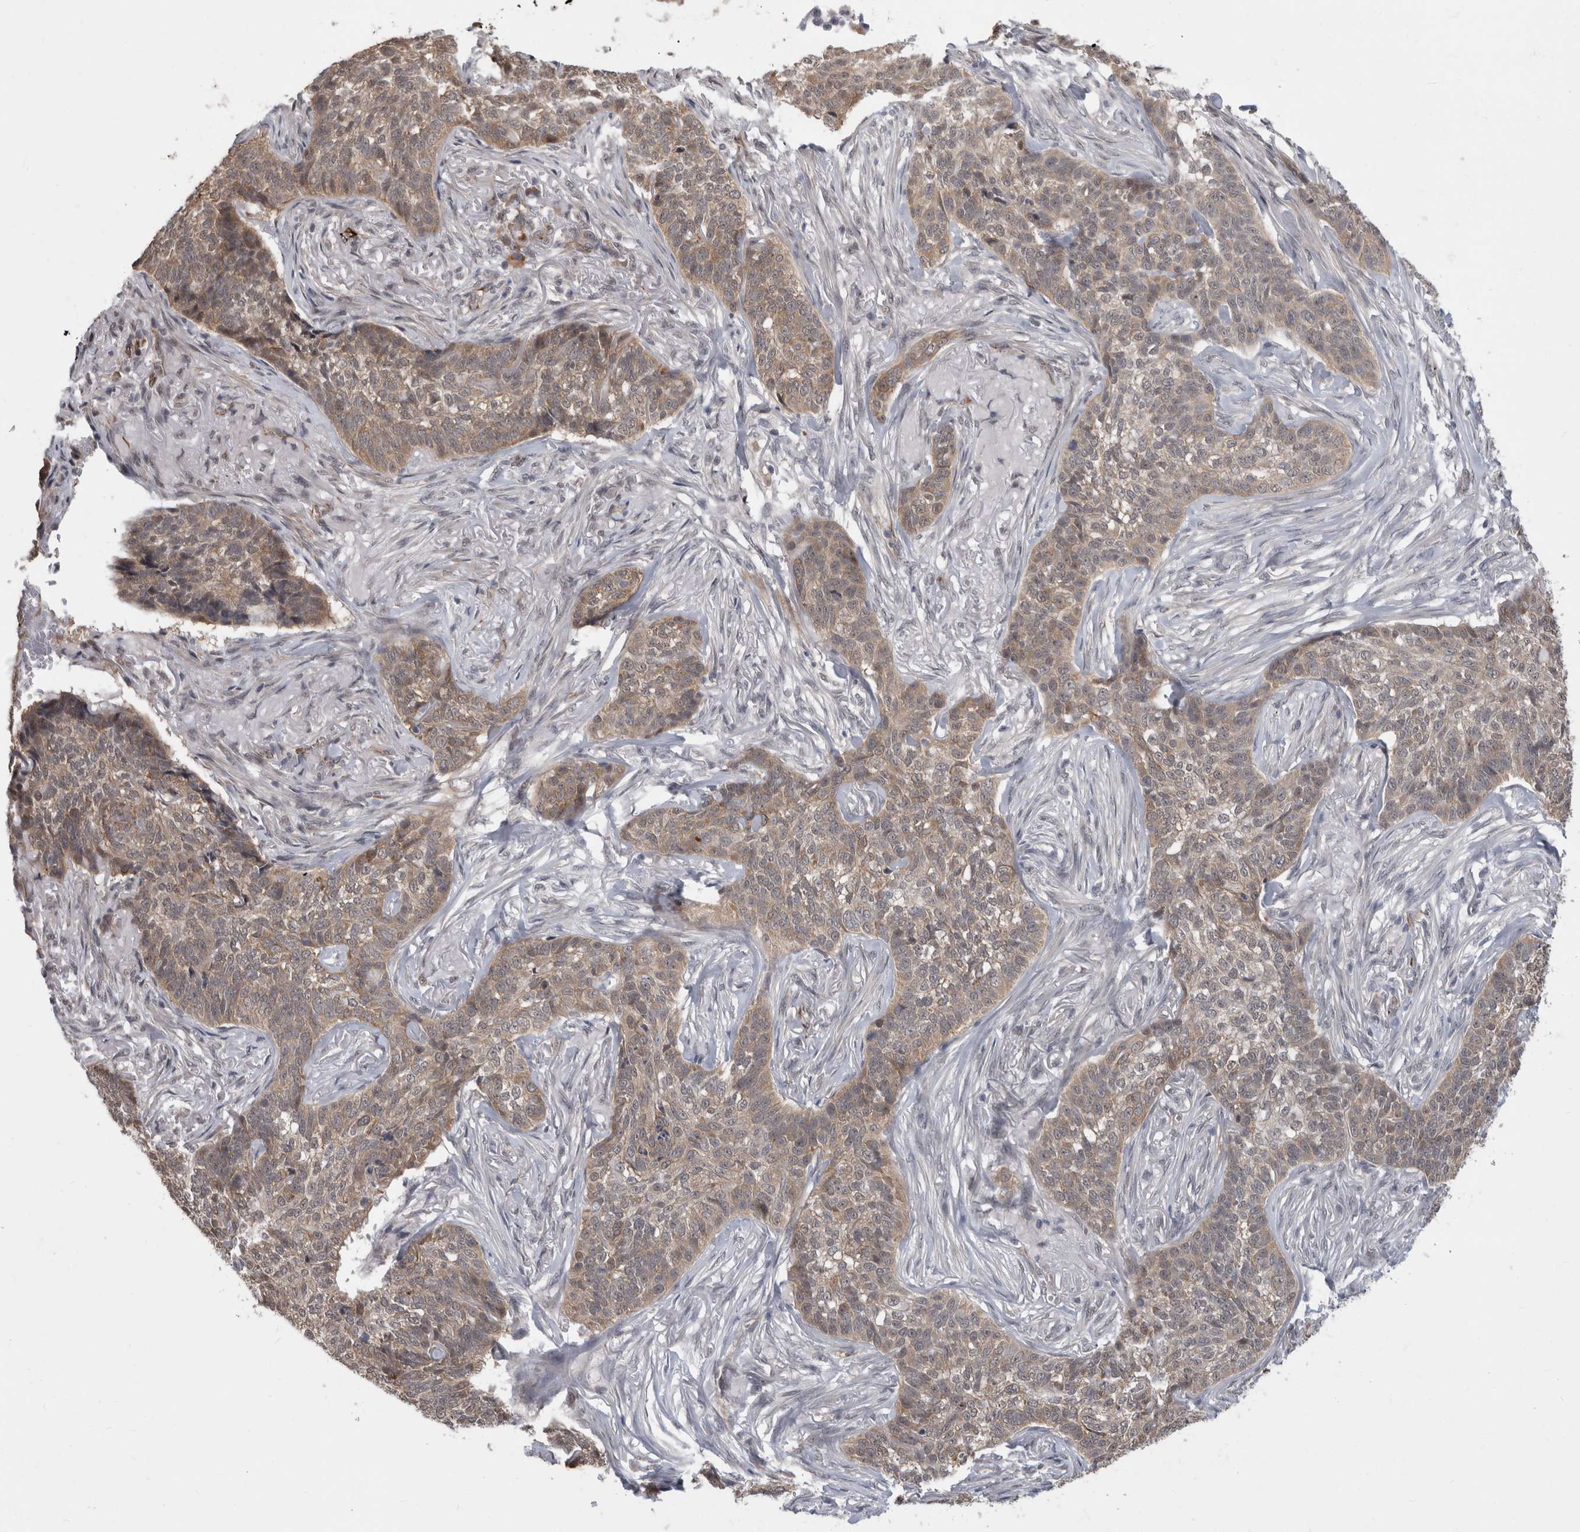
{"staining": {"intensity": "weak", "quantity": "25%-75%", "location": "cytoplasmic/membranous"}, "tissue": "skin cancer", "cell_type": "Tumor cells", "image_type": "cancer", "snomed": [{"axis": "morphology", "description": "Basal cell carcinoma"}, {"axis": "topography", "description": "Skin"}], "caption": "Brown immunohistochemical staining in skin basal cell carcinoma shows weak cytoplasmic/membranous expression in approximately 25%-75% of tumor cells. Nuclei are stained in blue.", "gene": "FAM83H", "patient": {"sex": "male", "age": 85}}